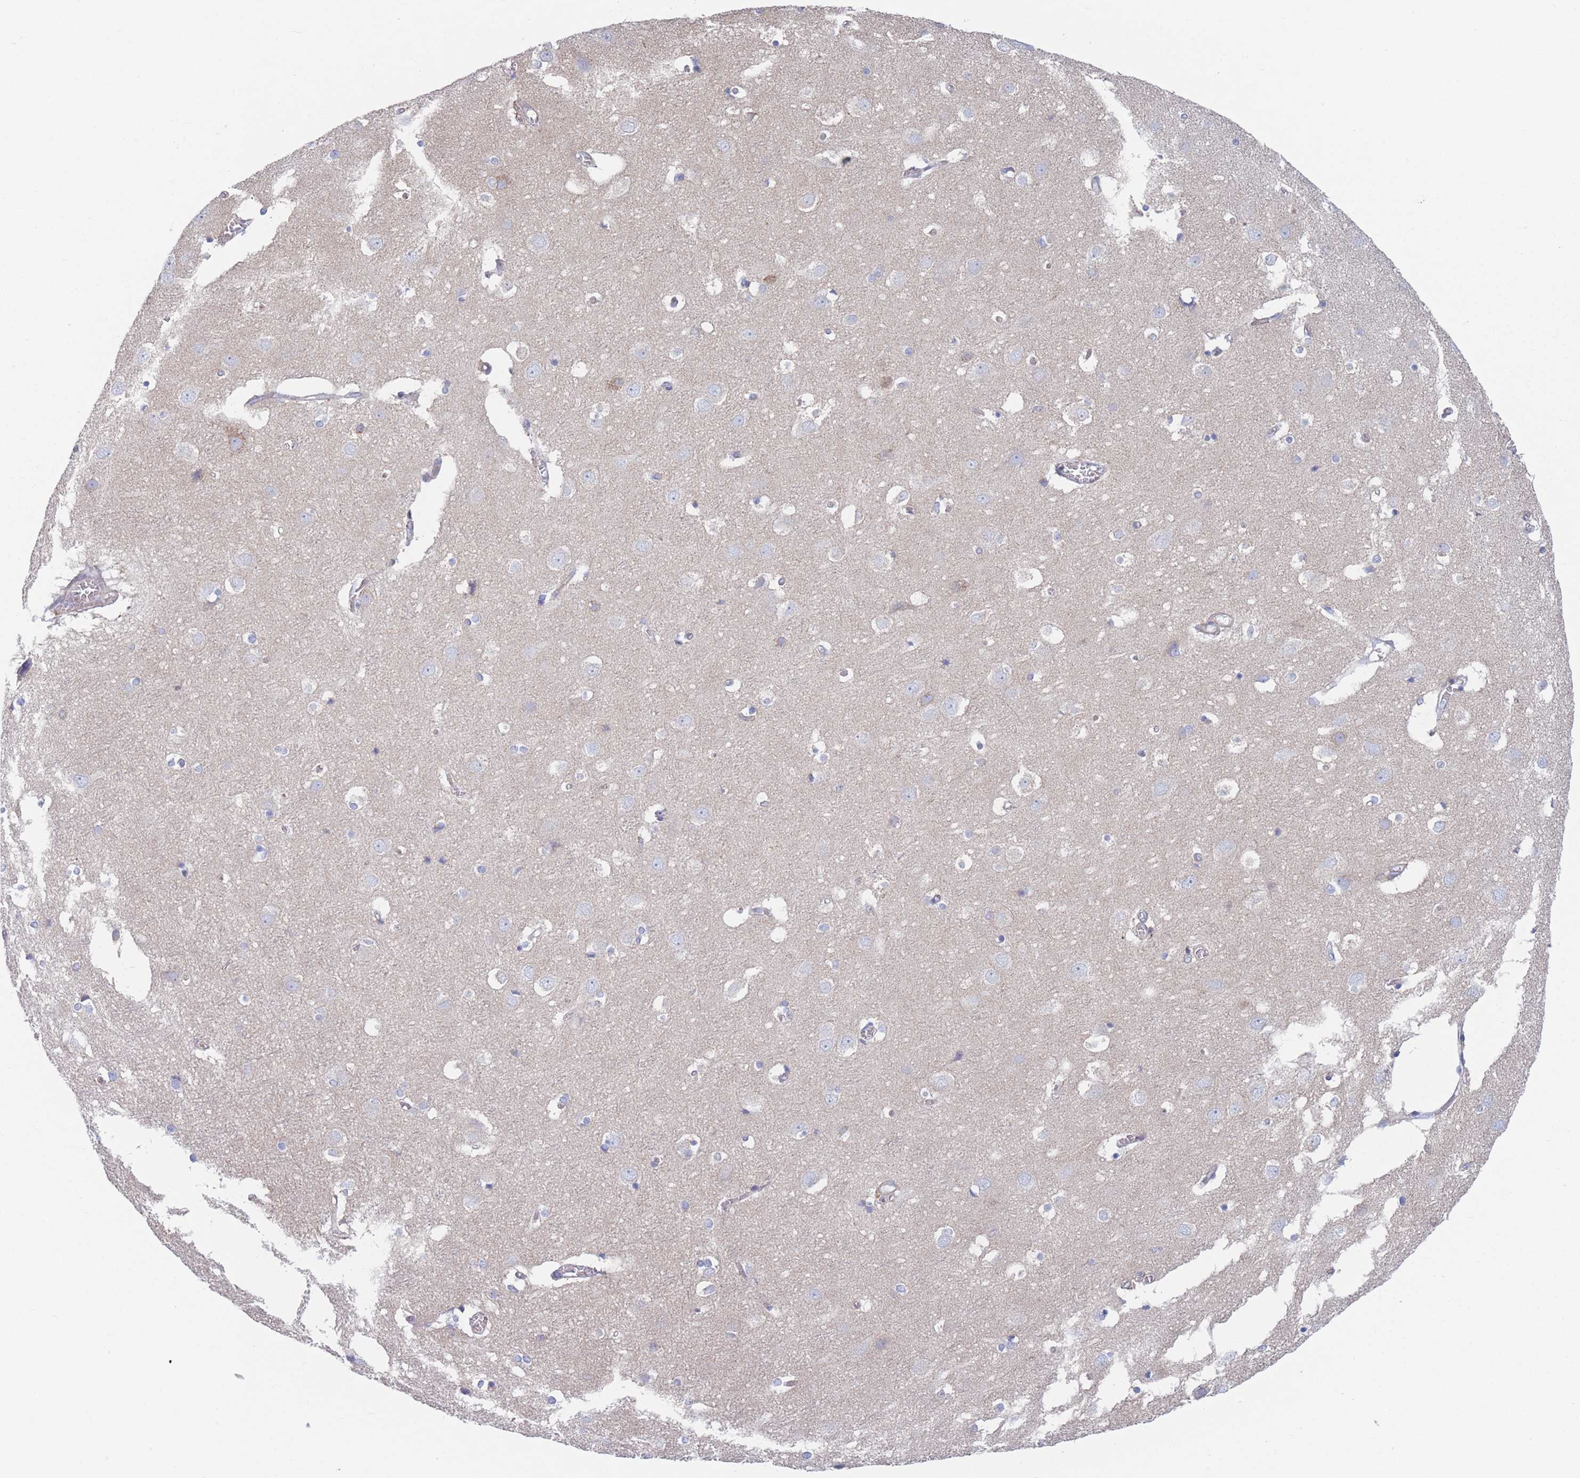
{"staining": {"intensity": "moderate", "quantity": "<25%", "location": "cytoplasmic/membranous"}, "tissue": "cerebral cortex", "cell_type": "Endothelial cells", "image_type": "normal", "snomed": [{"axis": "morphology", "description": "Normal tissue, NOS"}, {"axis": "topography", "description": "Cerebral cortex"}], "caption": "Cerebral cortex stained with a brown dye exhibits moderate cytoplasmic/membranous positive staining in about <25% of endothelial cells.", "gene": "ADH1A", "patient": {"sex": "male", "age": 54}}